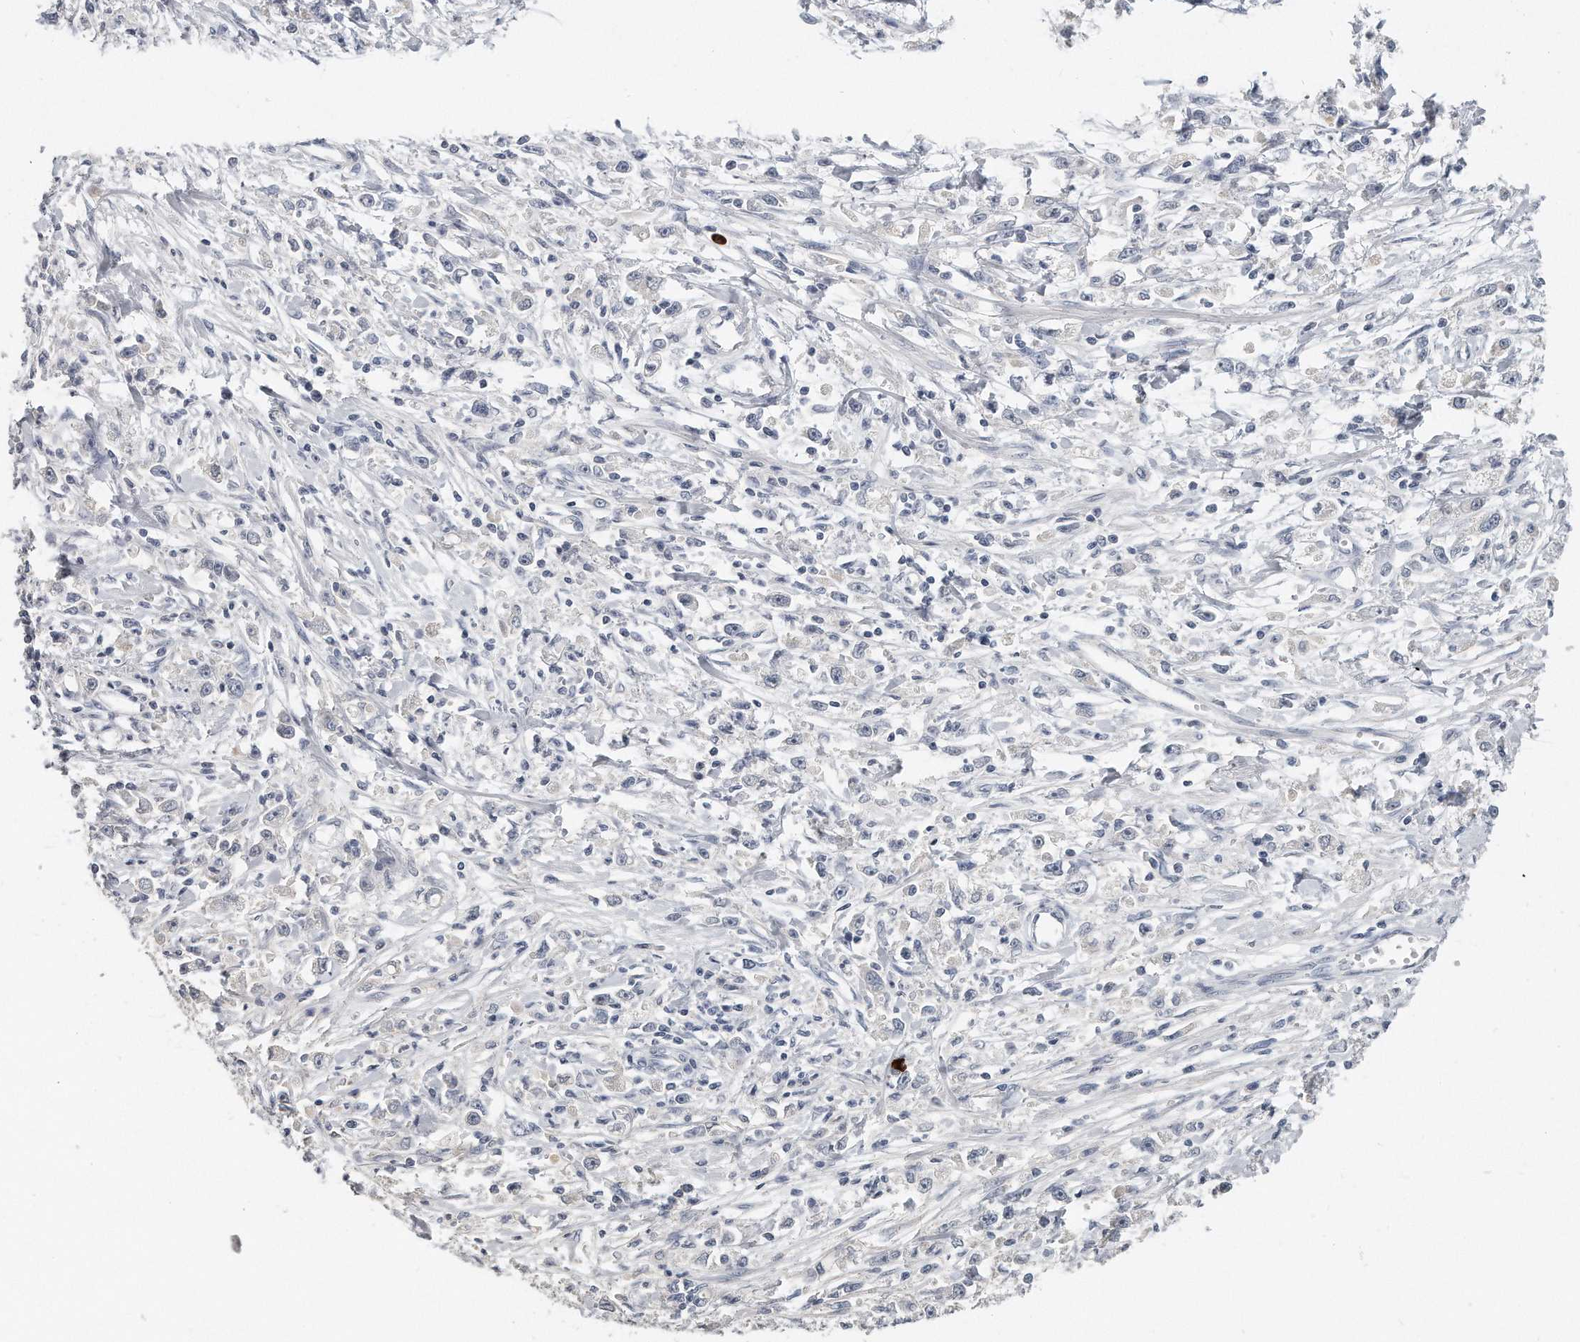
{"staining": {"intensity": "negative", "quantity": "none", "location": "none"}, "tissue": "stomach cancer", "cell_type": "Tumor cells", "image_type": "cancer", "snomed": [{"axis": "morphology", "description": "Adenocarcinoma, NOS"}, {"axis": "topography", "description": "Stomach"}], "caption": "High power microscopy micrograph of an immunohistochemistry (IHC) histopathology image of adenocarcinoma (stomach), revealing no significant staining in tumor cells.", "gene": "KLHL7", "patient": {"sex": "female", "age": 59}}